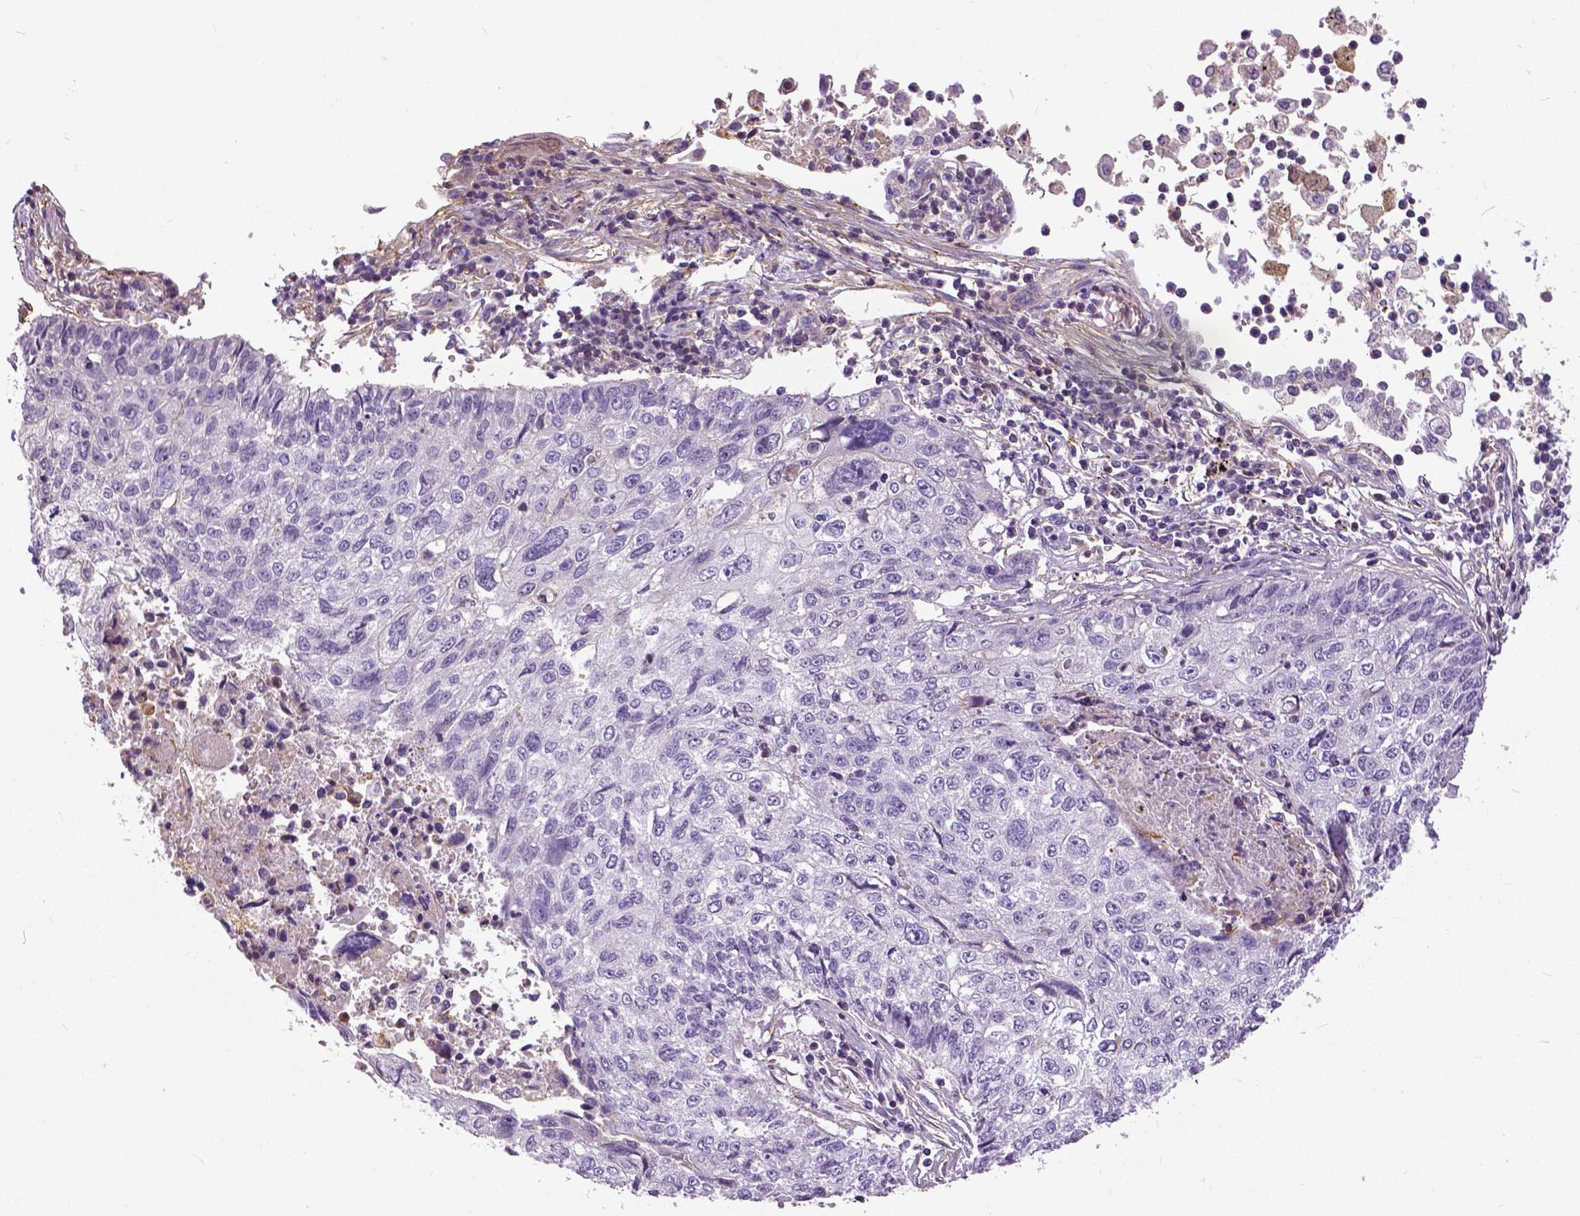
{"staining": {"intensity": "negative", "quantity": "none", "location": "none"}, "tissue": "lung cancer", "cell_type": "Tumor cells", "image_type": "cancer", "snomed": [{"axis": "morphology", "description": "Normal morphology"}, {"axis": "morphology", "description": "Aneuploidy"}, {"axis": "morphology", "description": "Squamous cell carcinoma, NOS"}, {"axis": "topography", "description": "Lymph node"}, {"axis": "topography", "description": "Lung"}], "caption": "An image of human lung aneuploidy is negative for staining in tumor cells.", "gene": "ANXA13", "patient": {"sex": "female", "age": 76}}